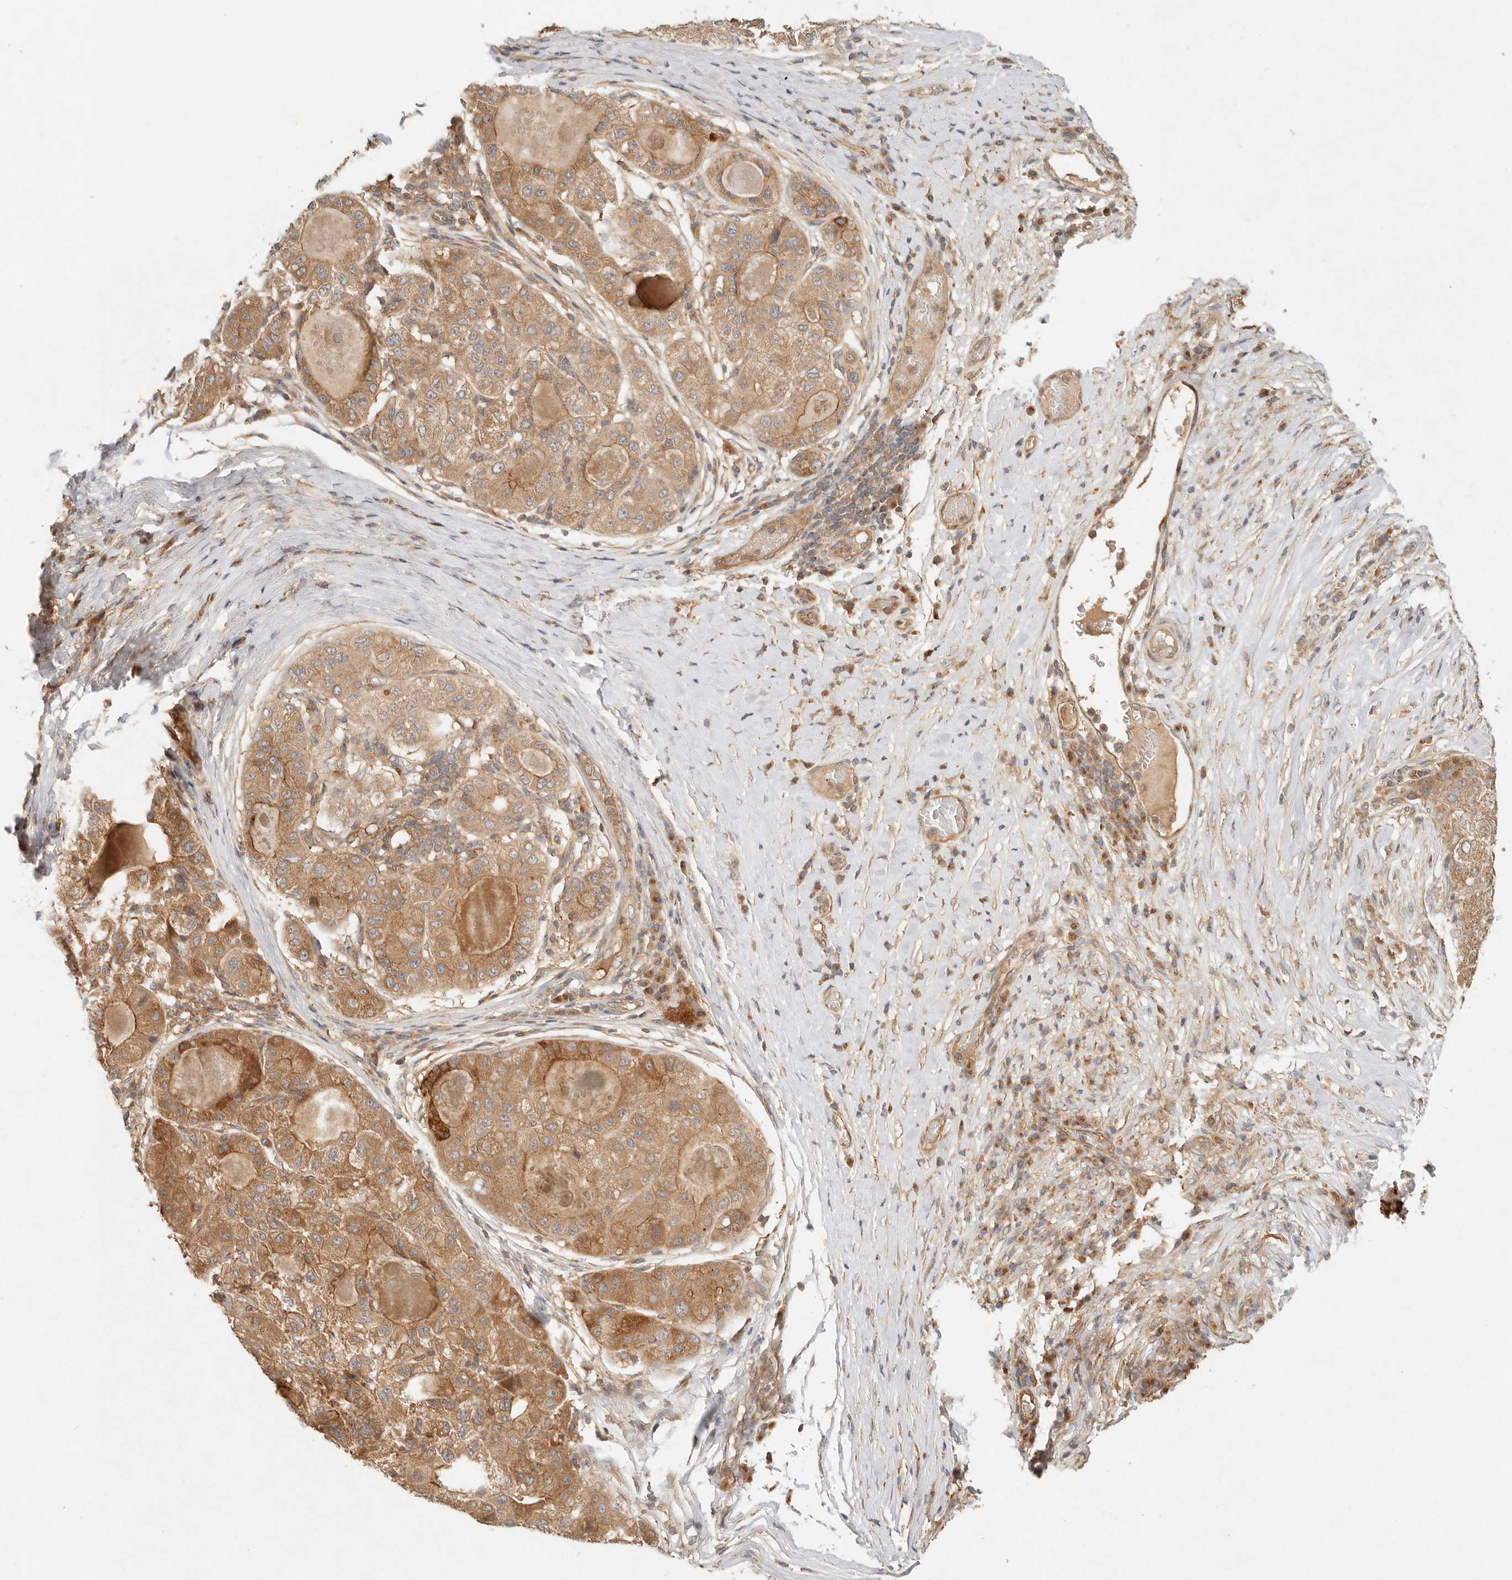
{"staining": {"intensity": "moderate", "quantity": ">75%", "location": "cytoplasmic/membranous"}, "tissue": "liver cancer", "cell_type": "Tumor cells", "image_type": "cancer", "snomed": [{"axis": "morphology", "description": "Carcinoma, Hepatocellular, NOS"}, {"axis": "topography", "description": "Liver"}], "caption": "Hepatocellular carcinoma (liver) tissue shows moderate cytoplasmic/membranous positivity in about >75% of tumor cells, visualized by immunohistochemistry.", "gene": "HECTD3", "patient": {"sex": "male", "age": 80}}